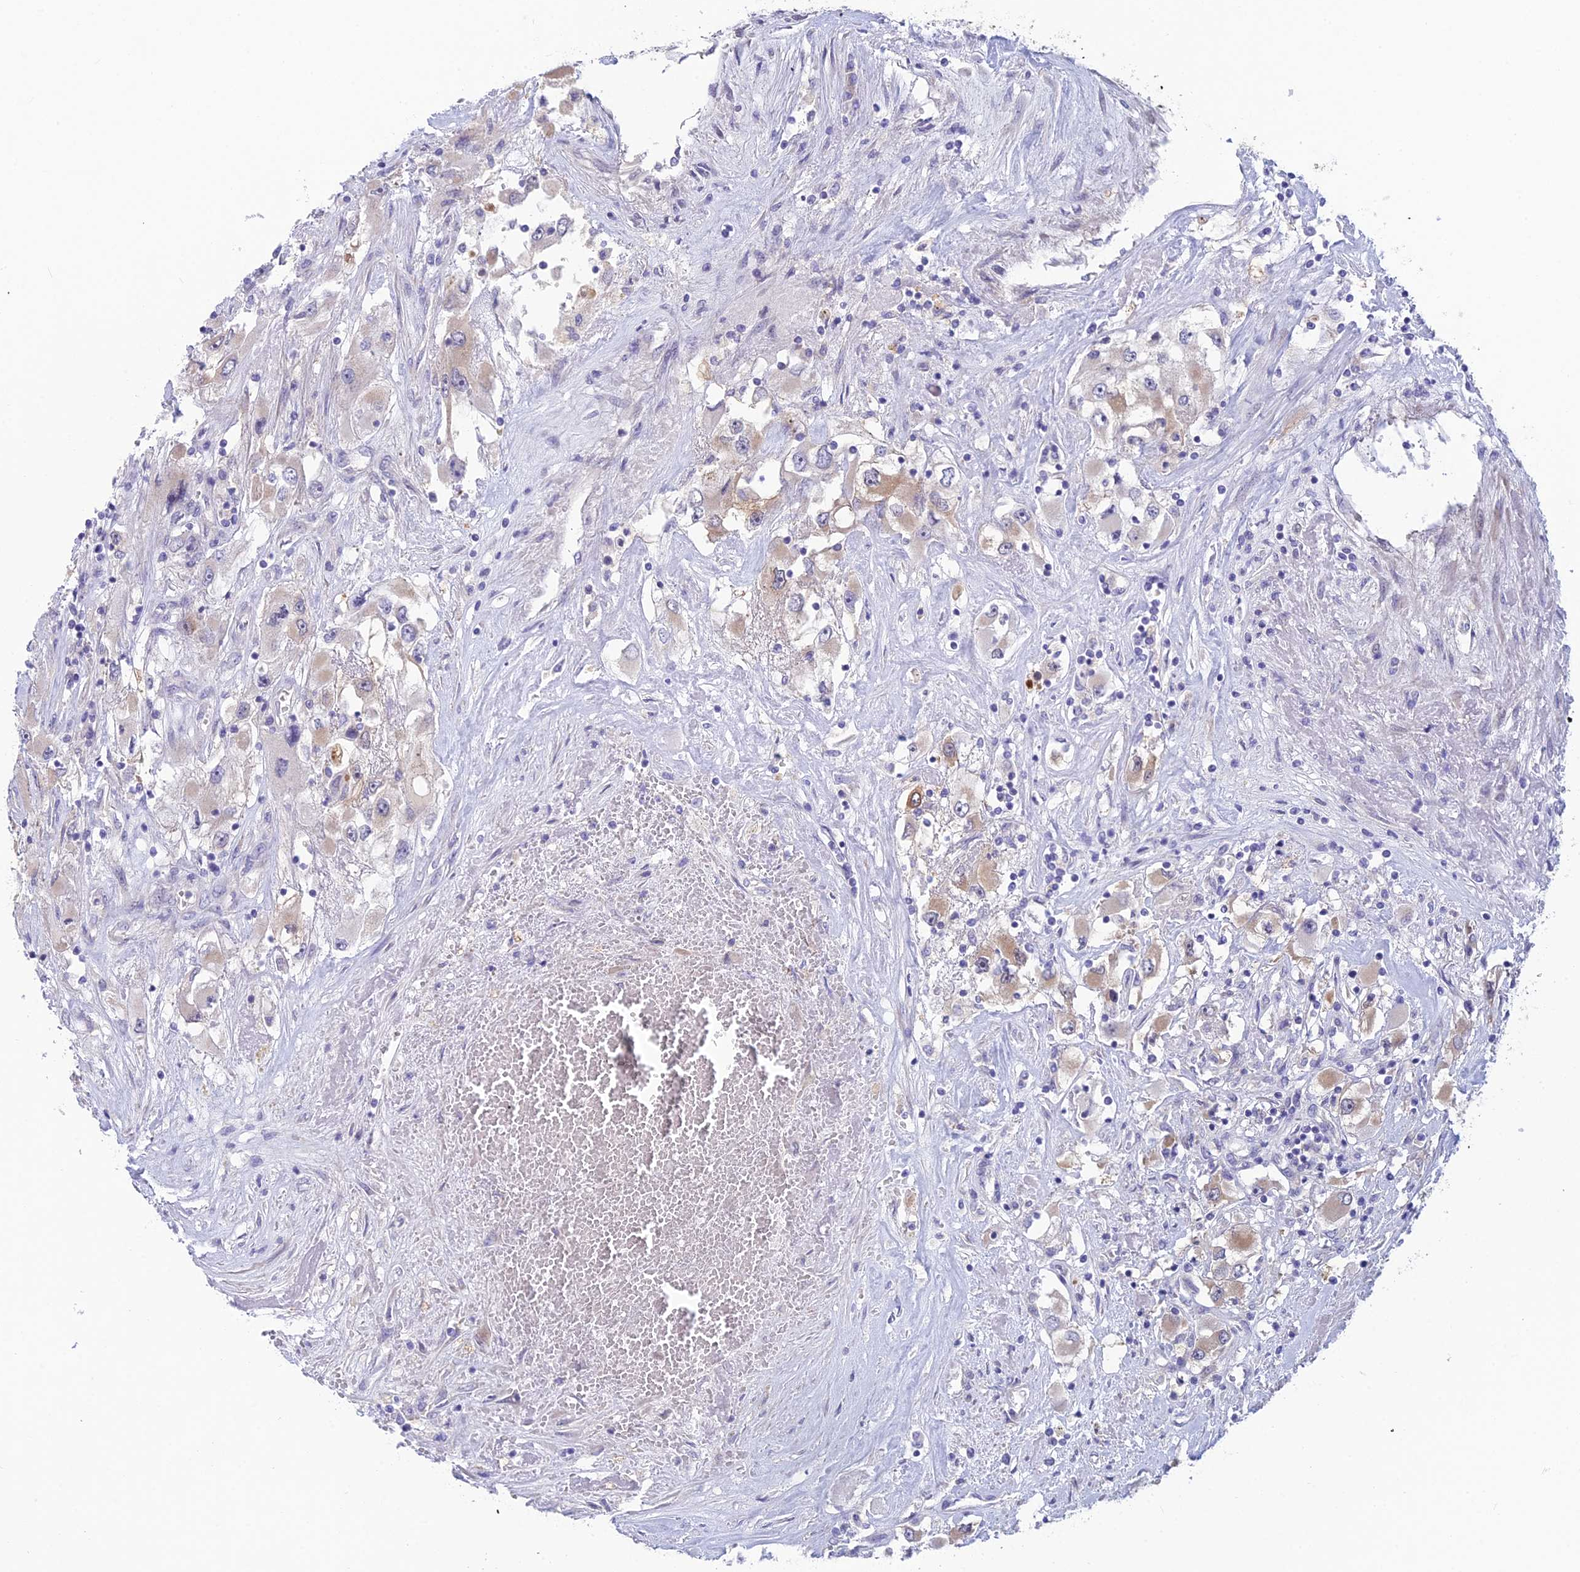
{"staining": {"intensity": "moderate", "quantity": "<25%", "location": "cytoplasmic/membranous"}, "tissue": "renal cancer", "cell_type": "Tumor cells", "image_type": "cancer", "snomed": [{"axis": "morphology", "description": "Adenocarcinoma, NOS"}, {"axis": "topography", "description": "Kidney"}], "caption": "Brown immunohistochemical staining in renal adenocarcinoma displays moderate cytoplasmic/membranous positivity in approximately <25% of tumor cells.", "gene": "XPO7", "patient": {"sex": "female", "age": 52}}